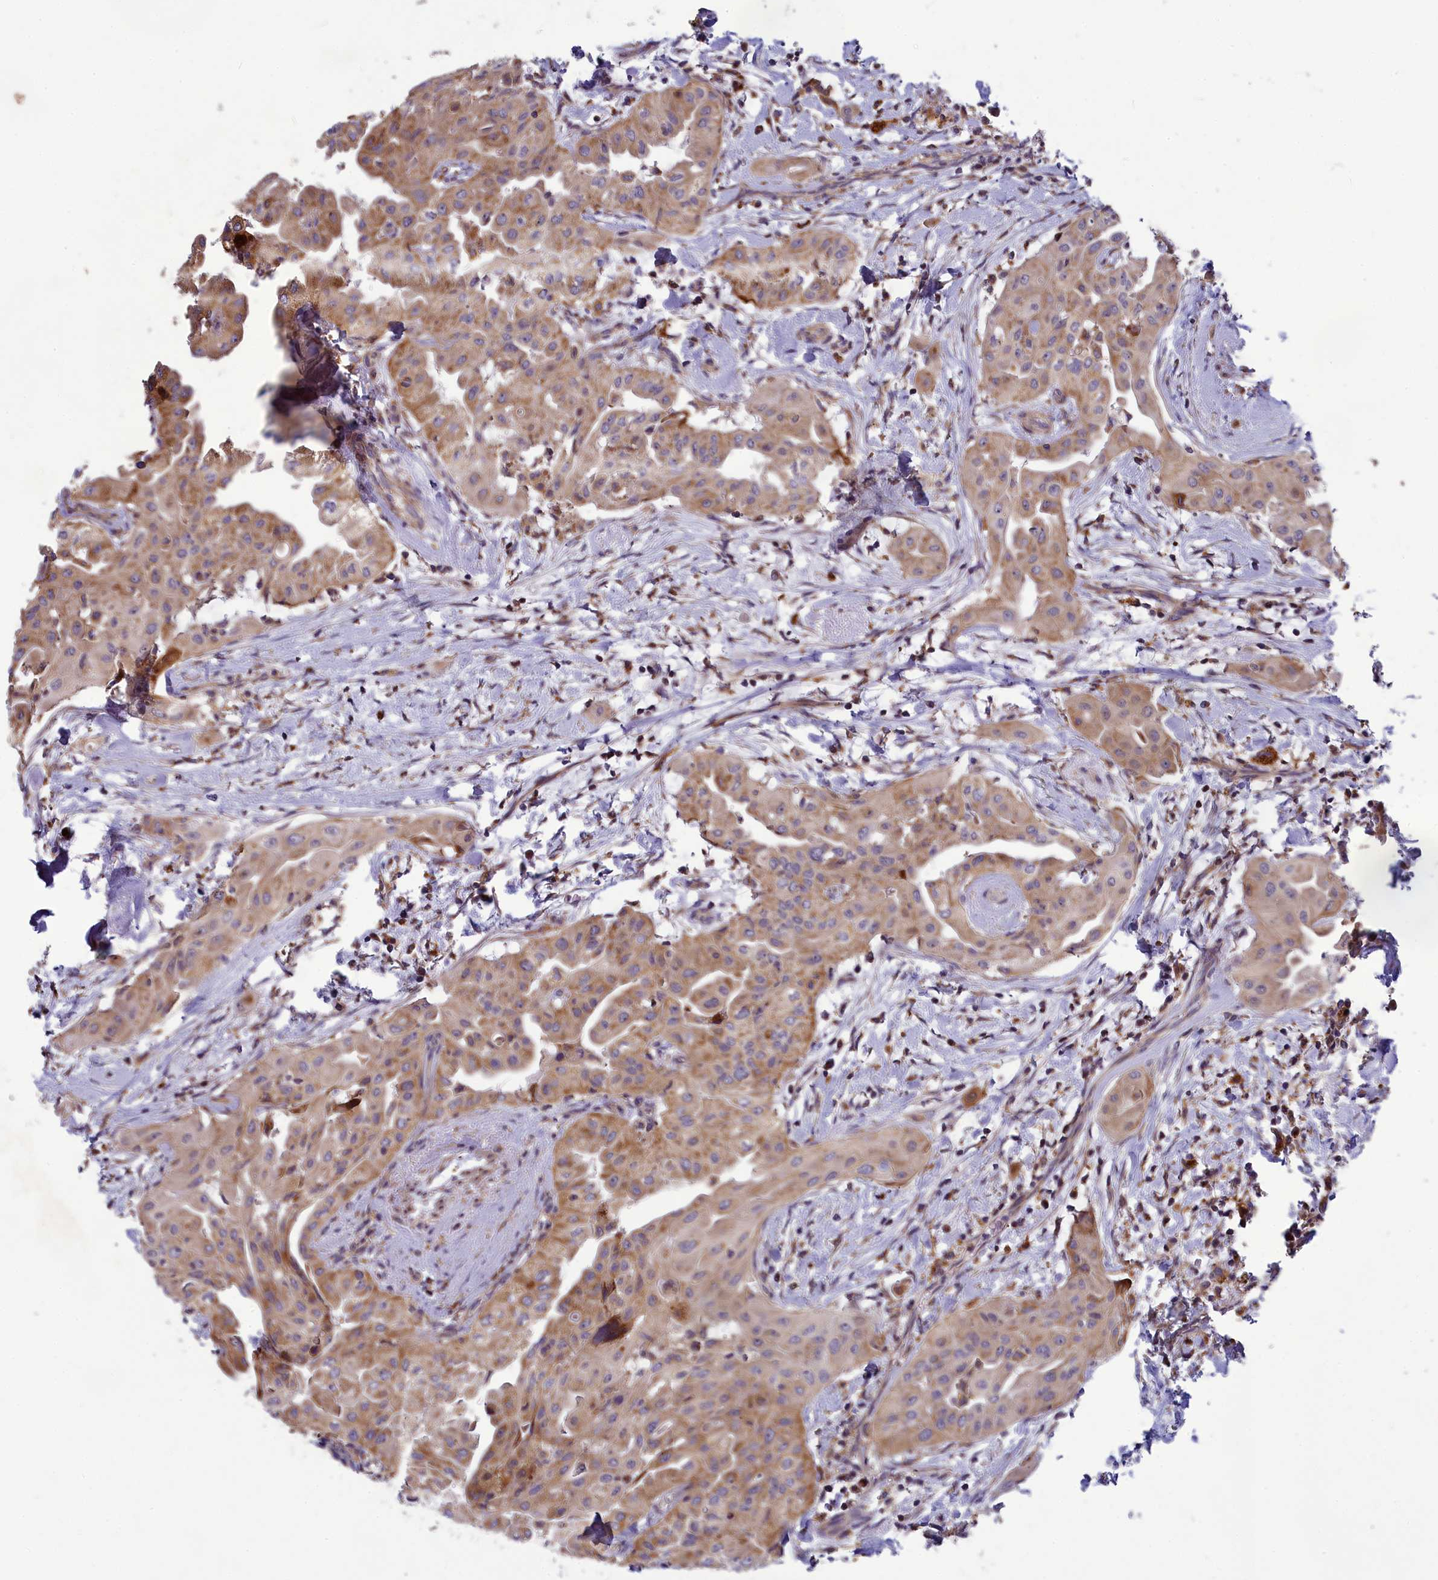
{"staining": {"intensity": "moderate", "quantity": ">75%", "location": "cytoplasmic/membranous"}, "tissue": "thyroid cancer", "cell_type": "Tumor cells", "image_type": "cancer", "snomed": [{"axis": "morphology", "description": "Papillary adenocarcinoma, NOS"}, {"axis": "topography", "description": "Thyroid gland"}], "caption": "The micrograph exhibits a brown stain indicating the presence of a protein in the cytoplasmic/membranous of tumor cells in thyroid cancer.", "gene": "BLTP2", "patient": {"sex": "female", "age": 59}}